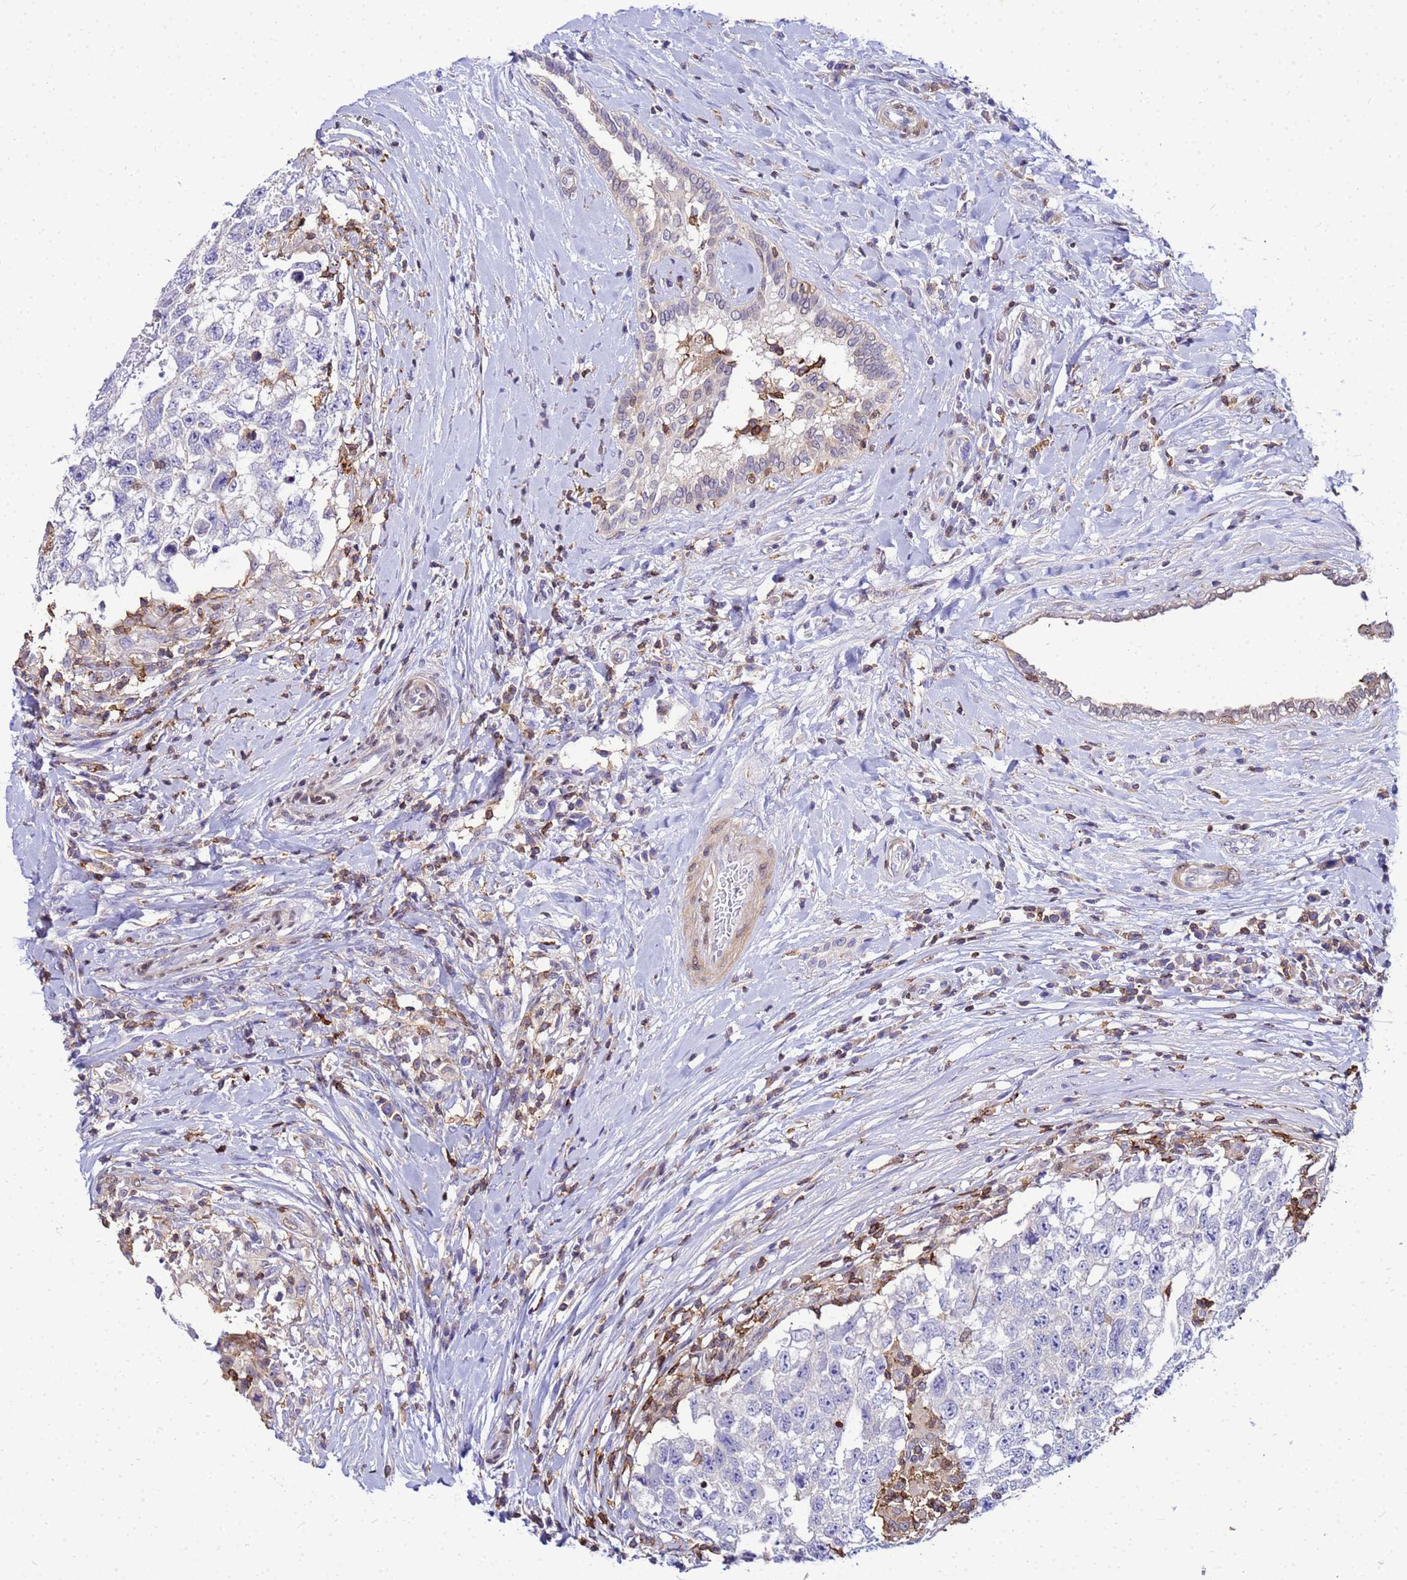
{"staining": {"intensity": "negative", "quantity": "none", "location": "none"}, "tissue": "testis cancer", "cell_type": "Tumor cells", "image_type": "cancer", "snomed": [{"axis": "morphology", "description": "Seminoma, NOS"}, {"axis": "morphology", "description": "Carcinoma, Embryonal, NOS"}, {"axis": "topography", "description": "Testis"}], "caption": "IHC histopathology image of testis seminoma stained for a protein (brown), which displays no staining in tumor cells. The staining was performed using DAB (3,3'-diaminobenzidine) to visualize the protein expression in brown, while the nuclei were stained in blue with hematoxylin (Magnification: 20x).", "gene": "DBNDD2", "patient": {"sex": "male", "age": 29}}